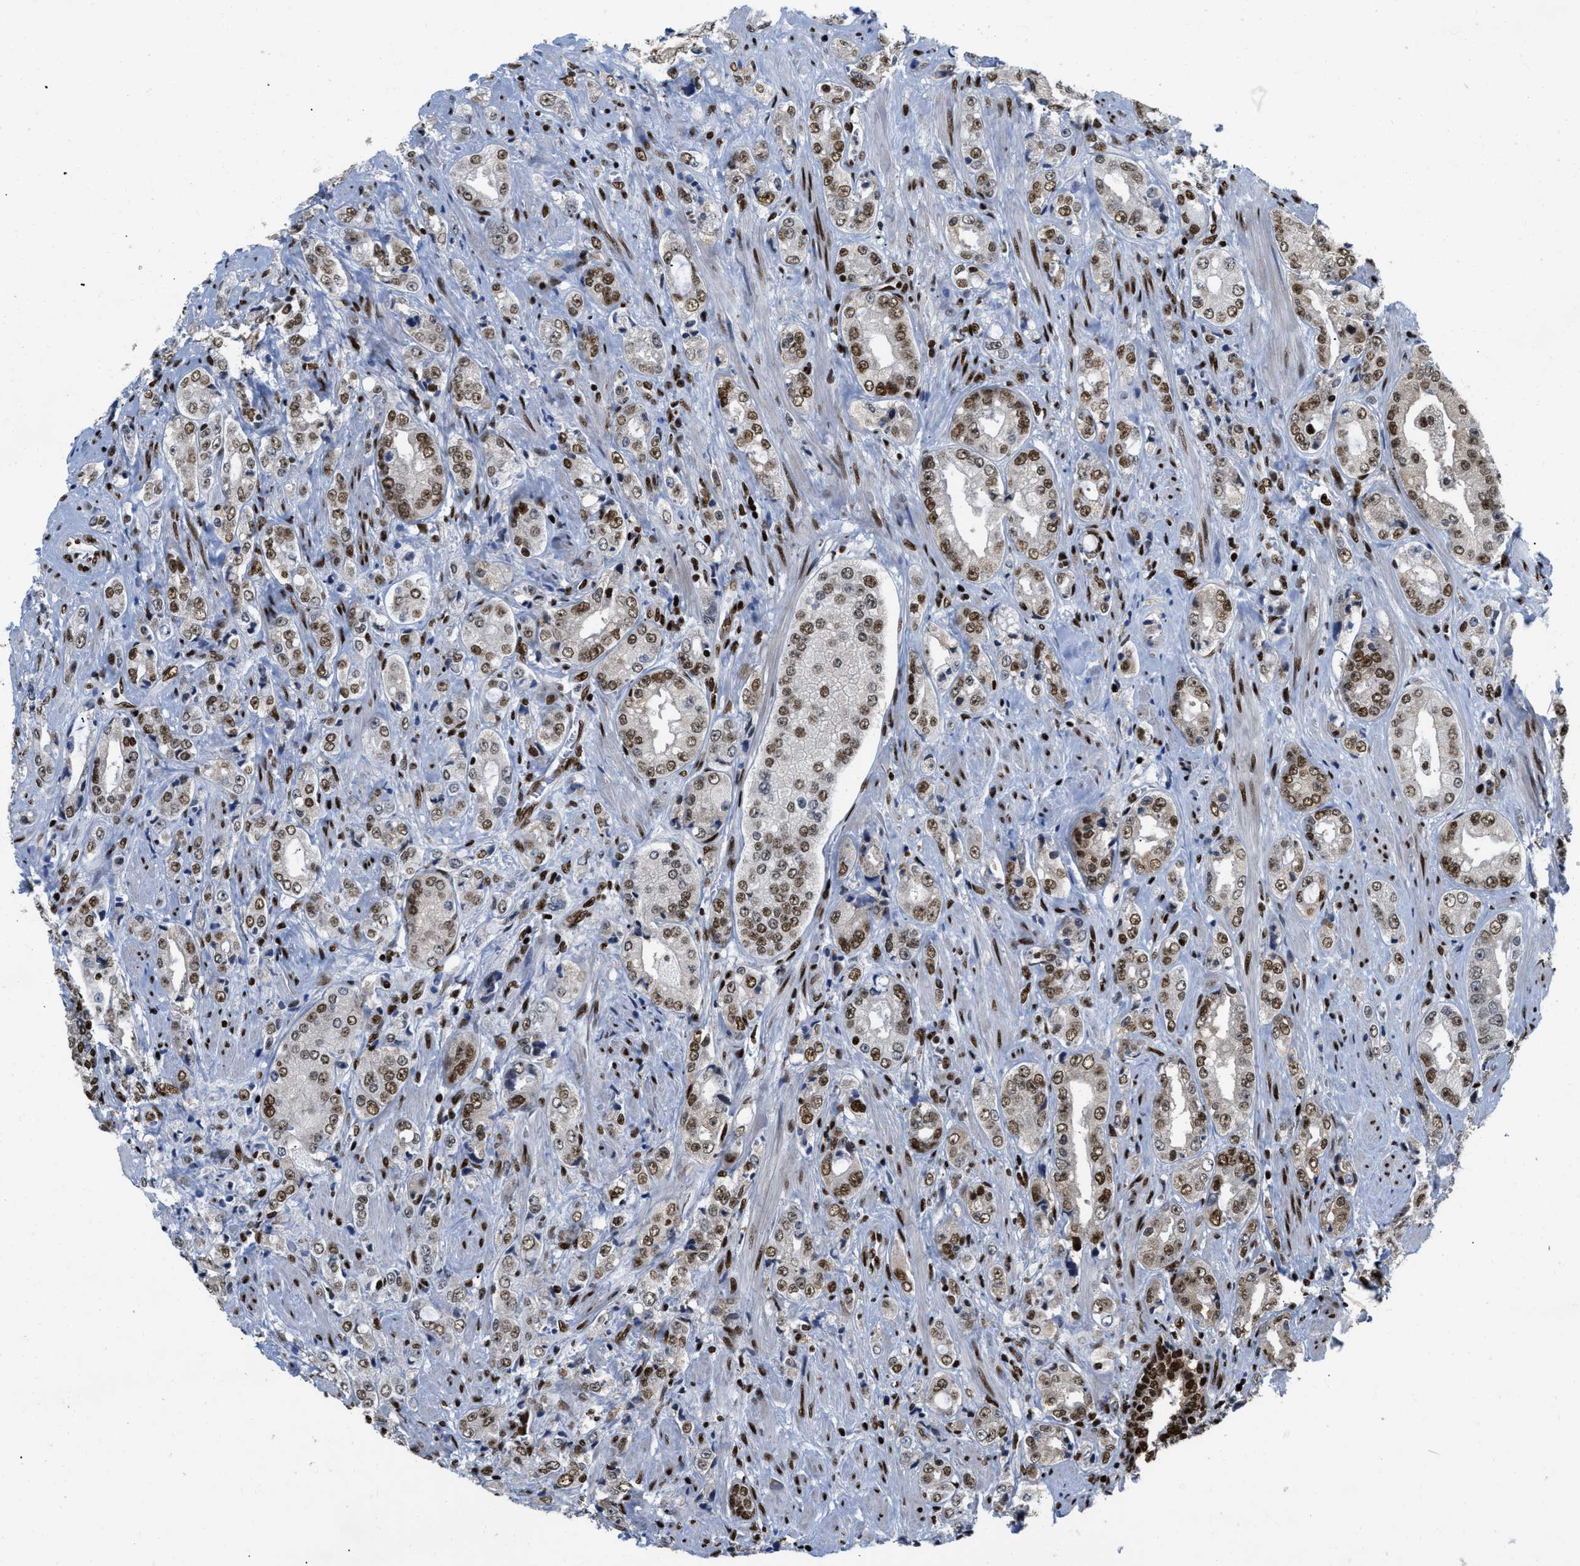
{"staining": {"intensity": "moderate", "quantity": ">75%", "location": "nuclear"}, "tissue": "prostate cancer", "cell_type": "Tumor cells", "image_type": "cancer", "snomed": [{"axis": "morphology", "description": "Adenocarcinoma, High grade"}, {"axis": "topography", "description": "Prostate"}], "caption": "Moderate nuclear protein positivity is present in approximately >75% of tumor cells in prostate cancer.", "gene": "CREB1", "patient": {"sex": "male", "age": 61}}